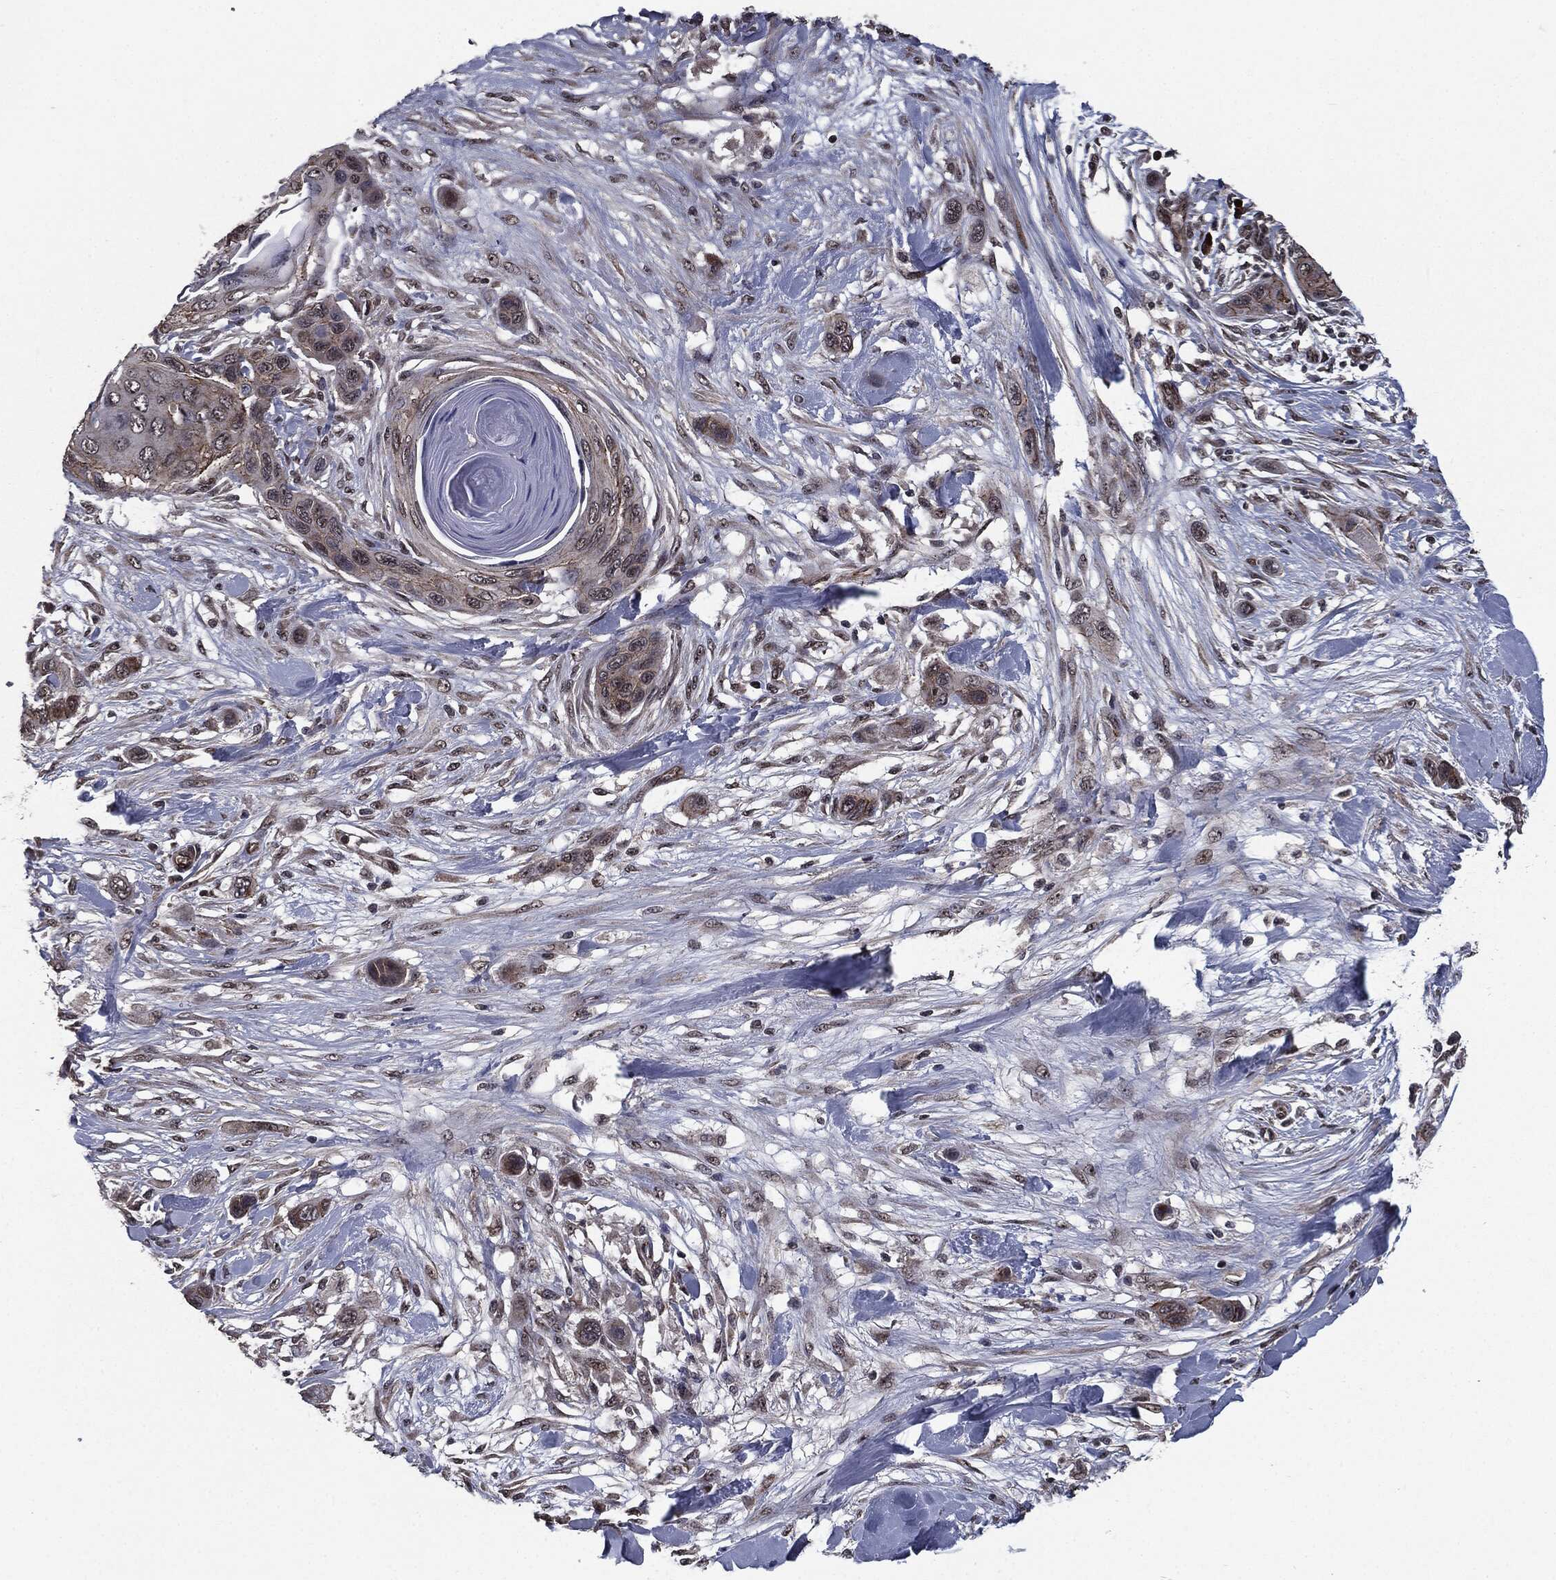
{"staining": {"intensity": "moderate", "quantity": "<25%", "location": "cytoplasmic/membranous"}, "tissue": "skin cancer", "cell_type": "Tumor cells", "image_type": "cancer", "snomed": [{"axis": "morphology", "description": "Squamous cell carcinoma, NOS"}, {"axis": "topography", "description": "Skin"}], "caption": "Protein expression analysis of human squamous cell carcinoma (skin) reveals moderate cytoplasmic/membranous staining in approximately <25% of tumor cells.", "gene": "PTPA", "patient": {"sex": "male", "age": 79}}